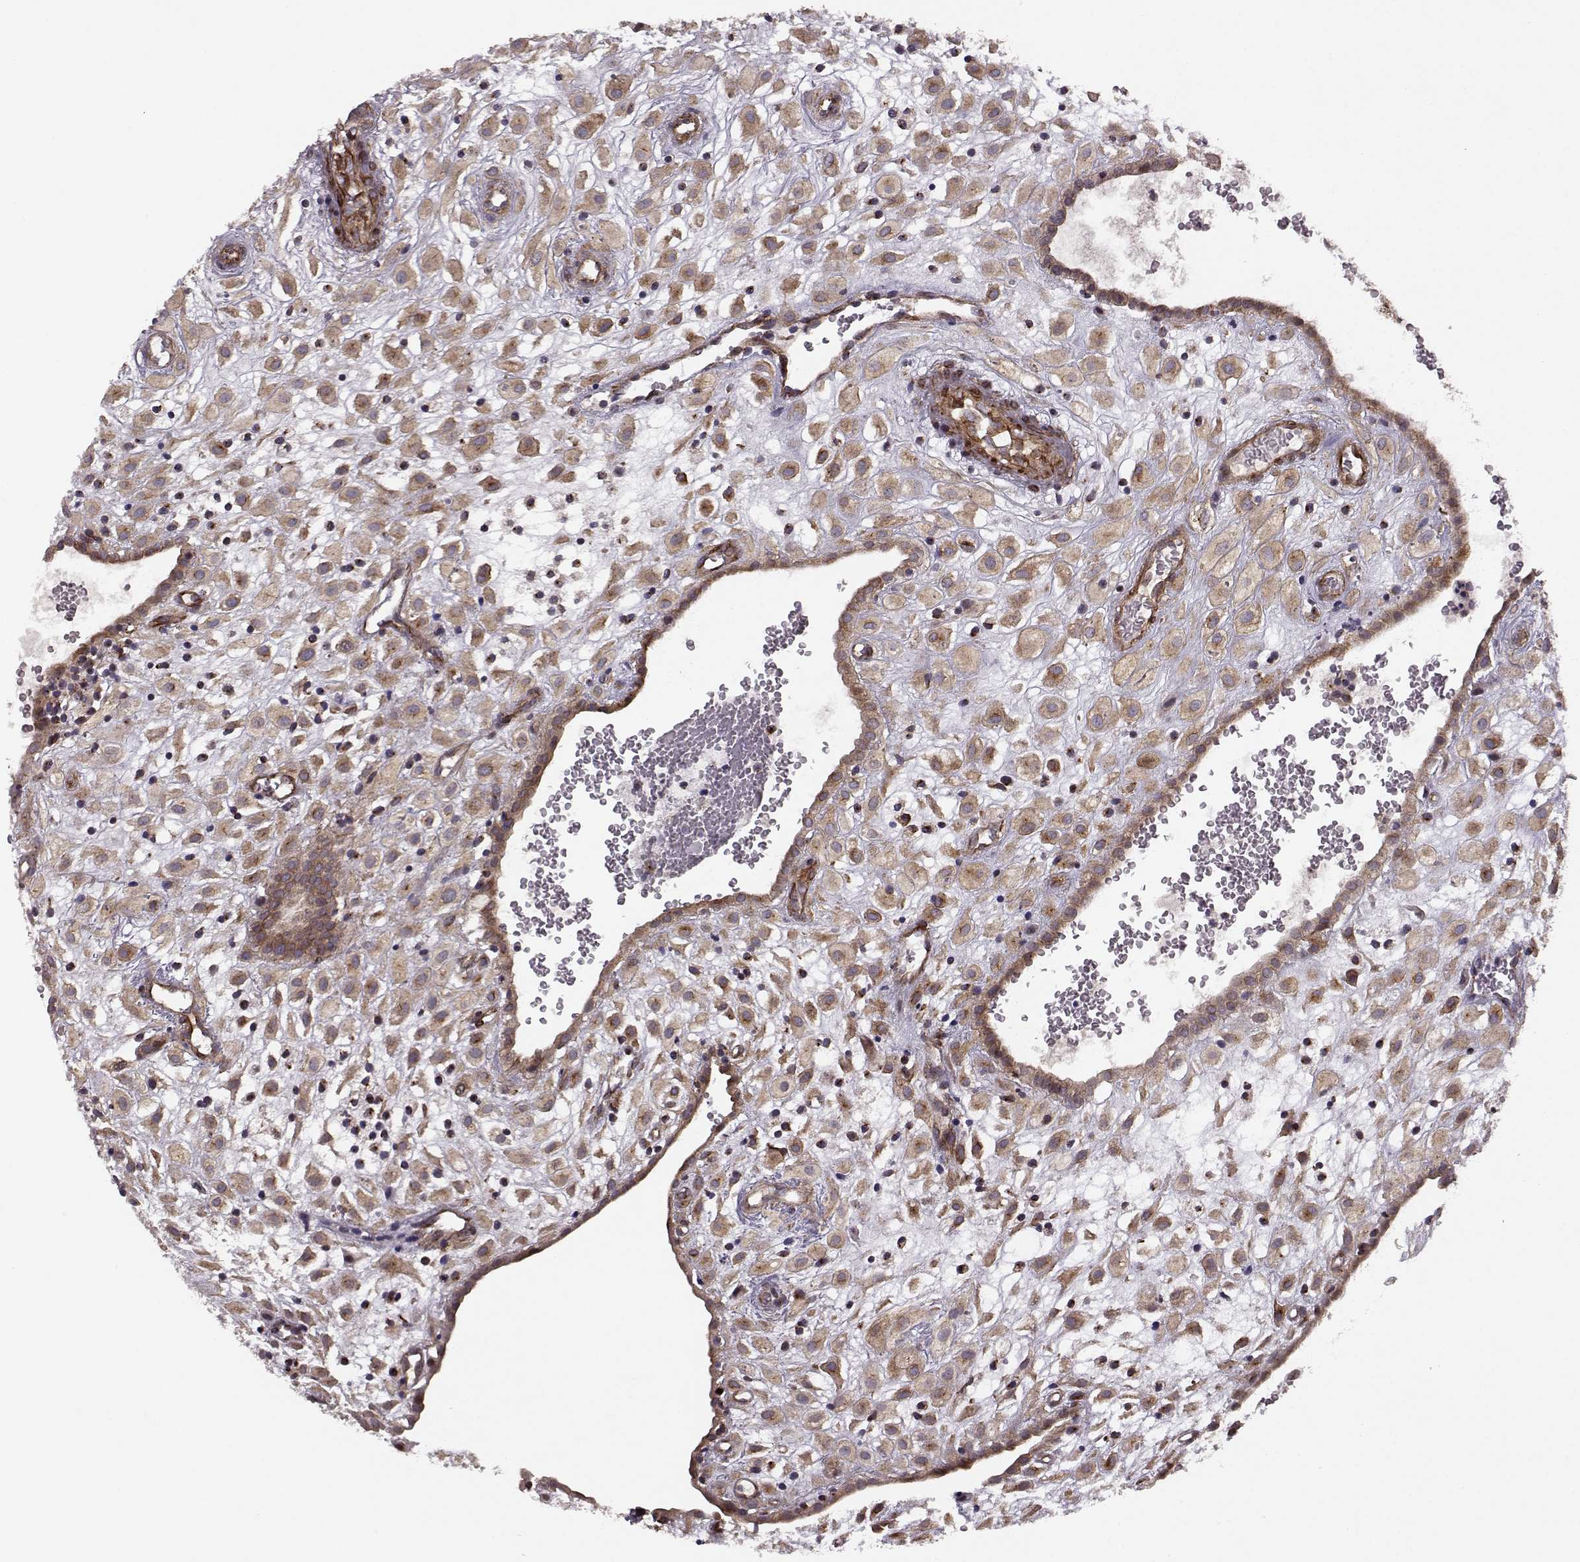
{"staining": {"intensity": "weak", "quantity": ">75%", "location": "cytoplasmic/membranous"}, "tissue": "placenta", "cell_type": "Decidual cells", "image_type": "normal", "snomed": [{"axis": "morphology", "description": "Normal tissue, NOS"}, {"axis": "topography", "description": "Placenta"}], "caption": "IHC staining of benign placenta, which shows low levels of weak cytoplasmic/membranous positivity in approximately >75% of decidual cells indicating weak cytoplasmic/membranous protein staining. The staining was performed using DAB (3,3'-diaminobenzidine) (brown) for protein detection and nuclei were counterstained in hematoxylin (blue).", "gene": "MTR", "patient": {"sex": "female", "age": 24}}